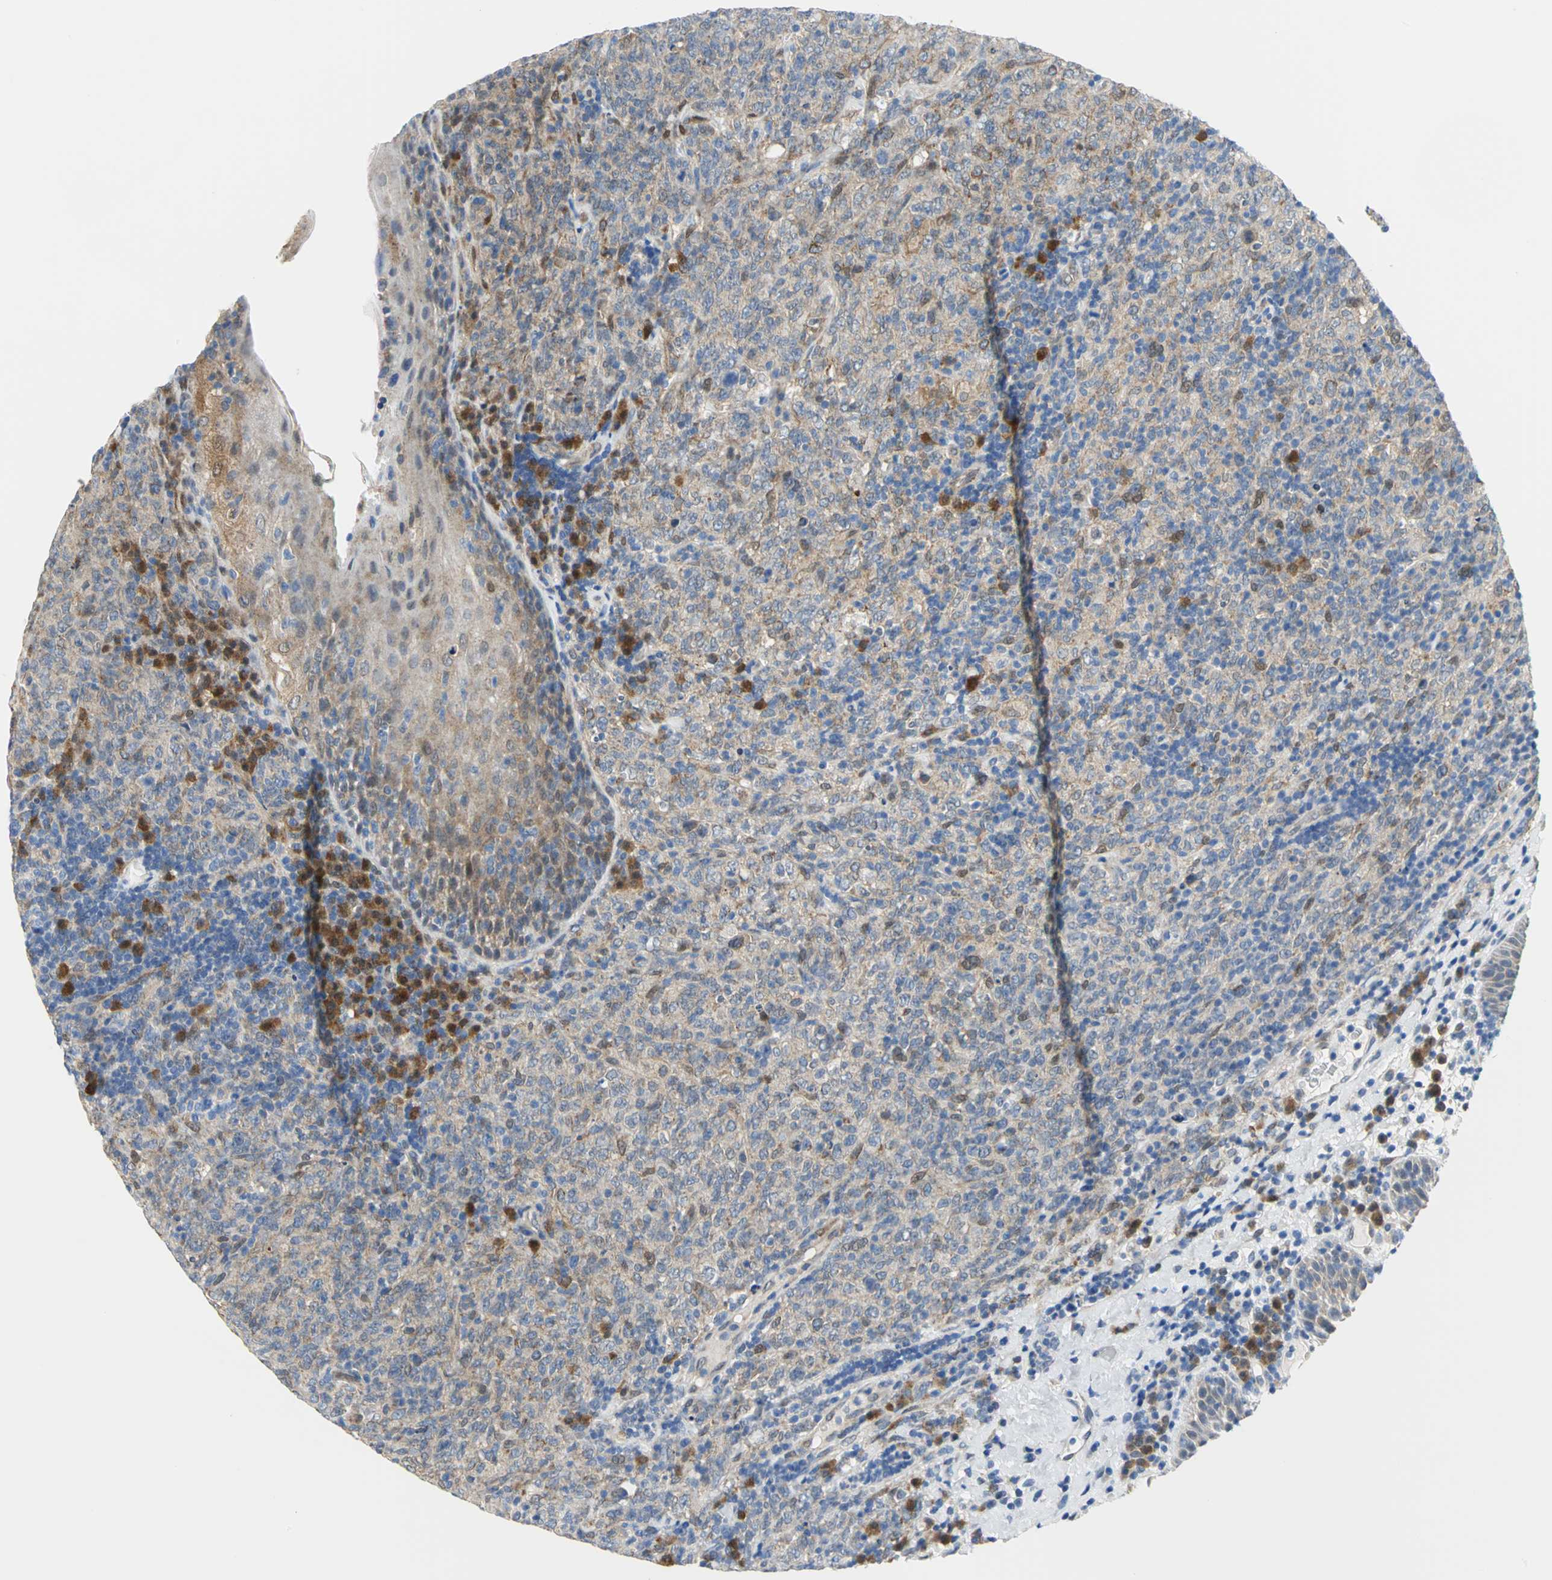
{"staining": {"intensity": "weak", "quantity": "25%-75%", "location": "cytoplasmic/membranous"}, "tissue": "lymphoma", "cell_type": "Tumor cells", "image_type": "cancer", "snomed": [{"axis": "morphology", "description": "Malignant lymphoma, non-Hodgkin's type, High grade"}, {"axis": "topography", "description": "Tonsil"}], "caption": "This micrograph reveals immunohistochemistry staining of human malignant lymphoma, non-Hodgkin's type (high-grade), with low weak cytoplasmic/membranous positivity in about 25%-75% of tumor cells.", "gene": "PGM3", "patient": {"sex": "female", "age": 36}}